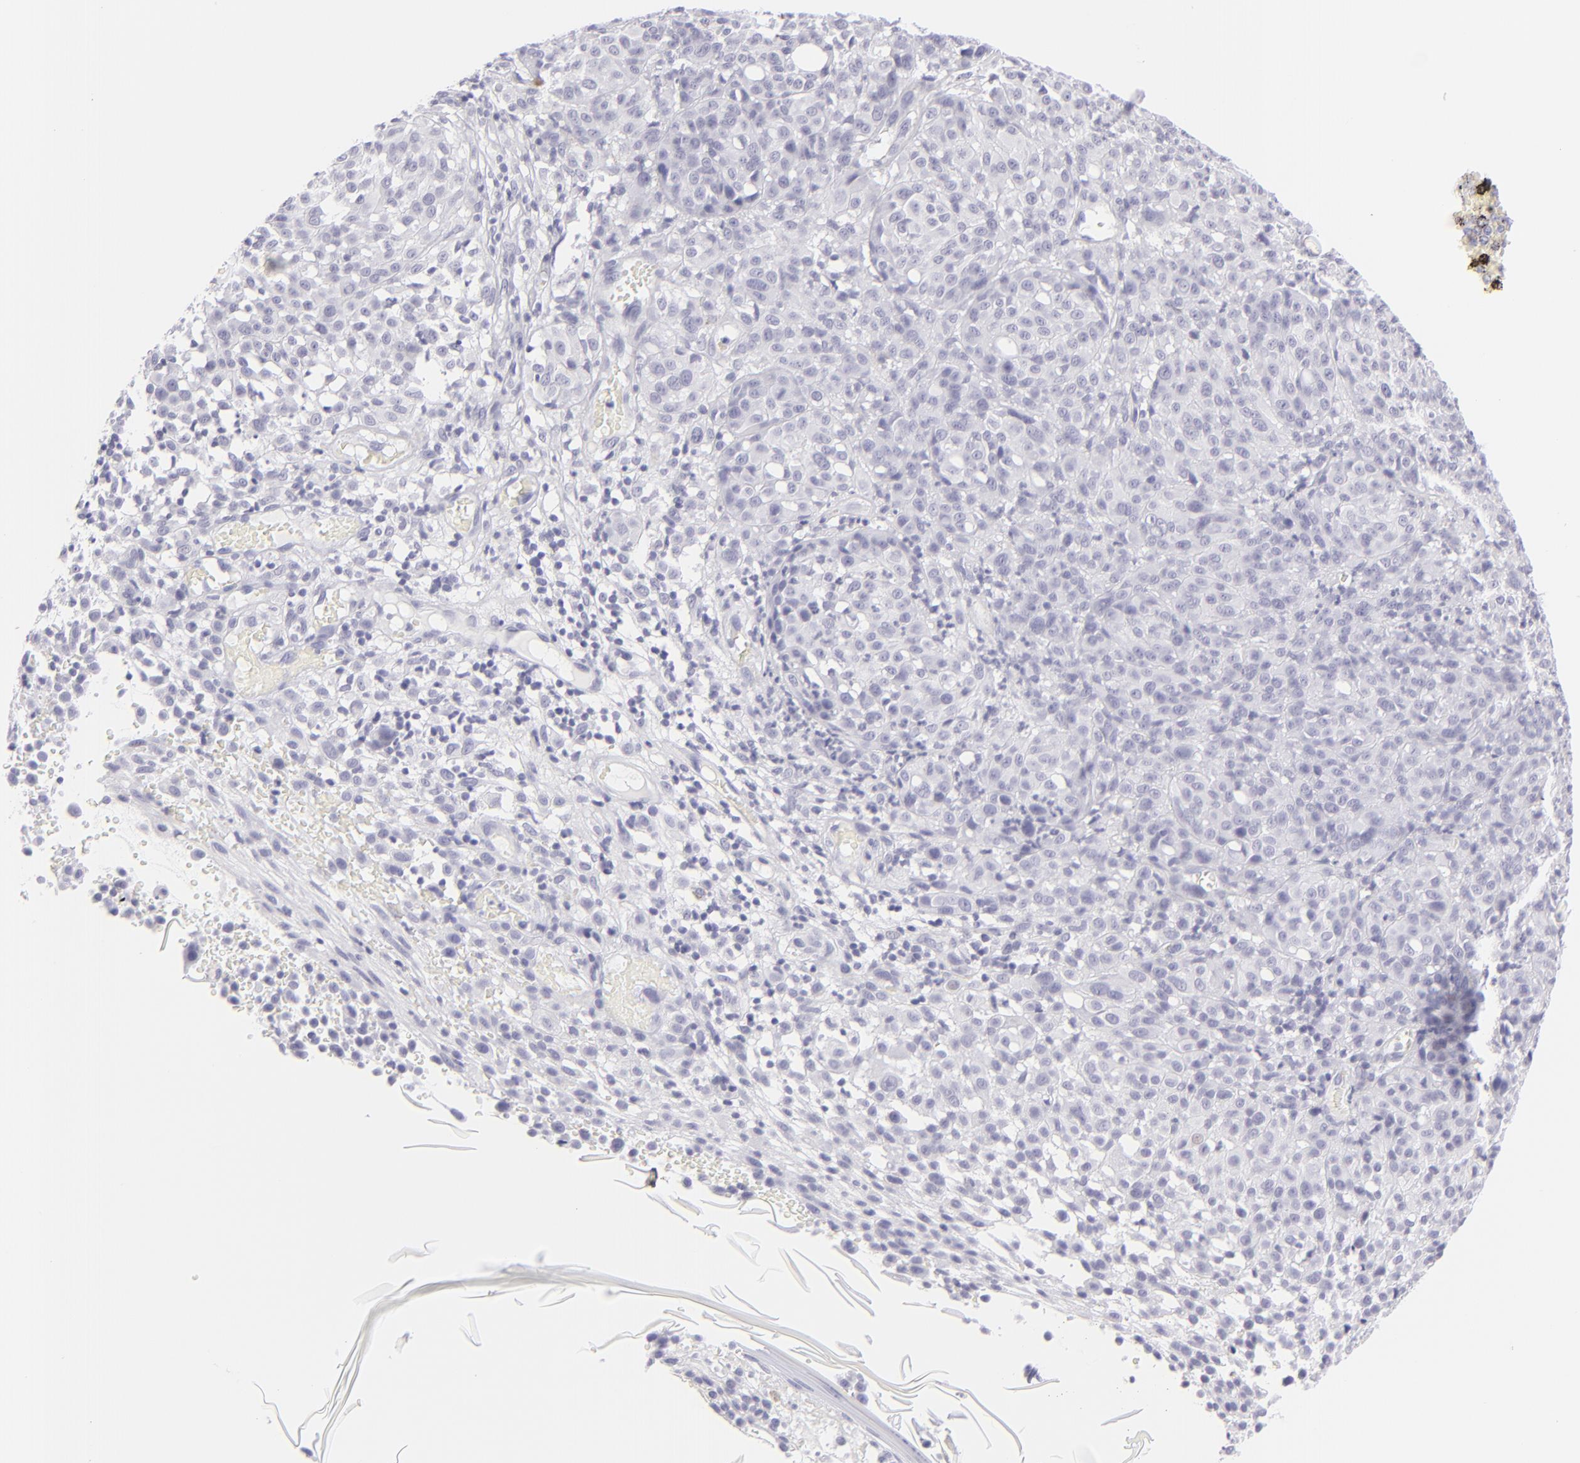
{"staining": {"intensity": "negative", "quantity": "none", "location": "none"}, "tissue": "melanoma", "cell_type": "Tumor cells", "image_type": "cancer", "snomed": [{"axis": "morphology", "description": "Malignant melanoma, NOS"}, {"axis": "topography", "description": "Skin"}], "caption": "Image shows no significant protein positivity in tumor cells of melanoma. (Immunohistochemistry, brightfield microscopy, high magnification).", "gene": "FCER2", "patient": {"sex": "female", "age": 49}}